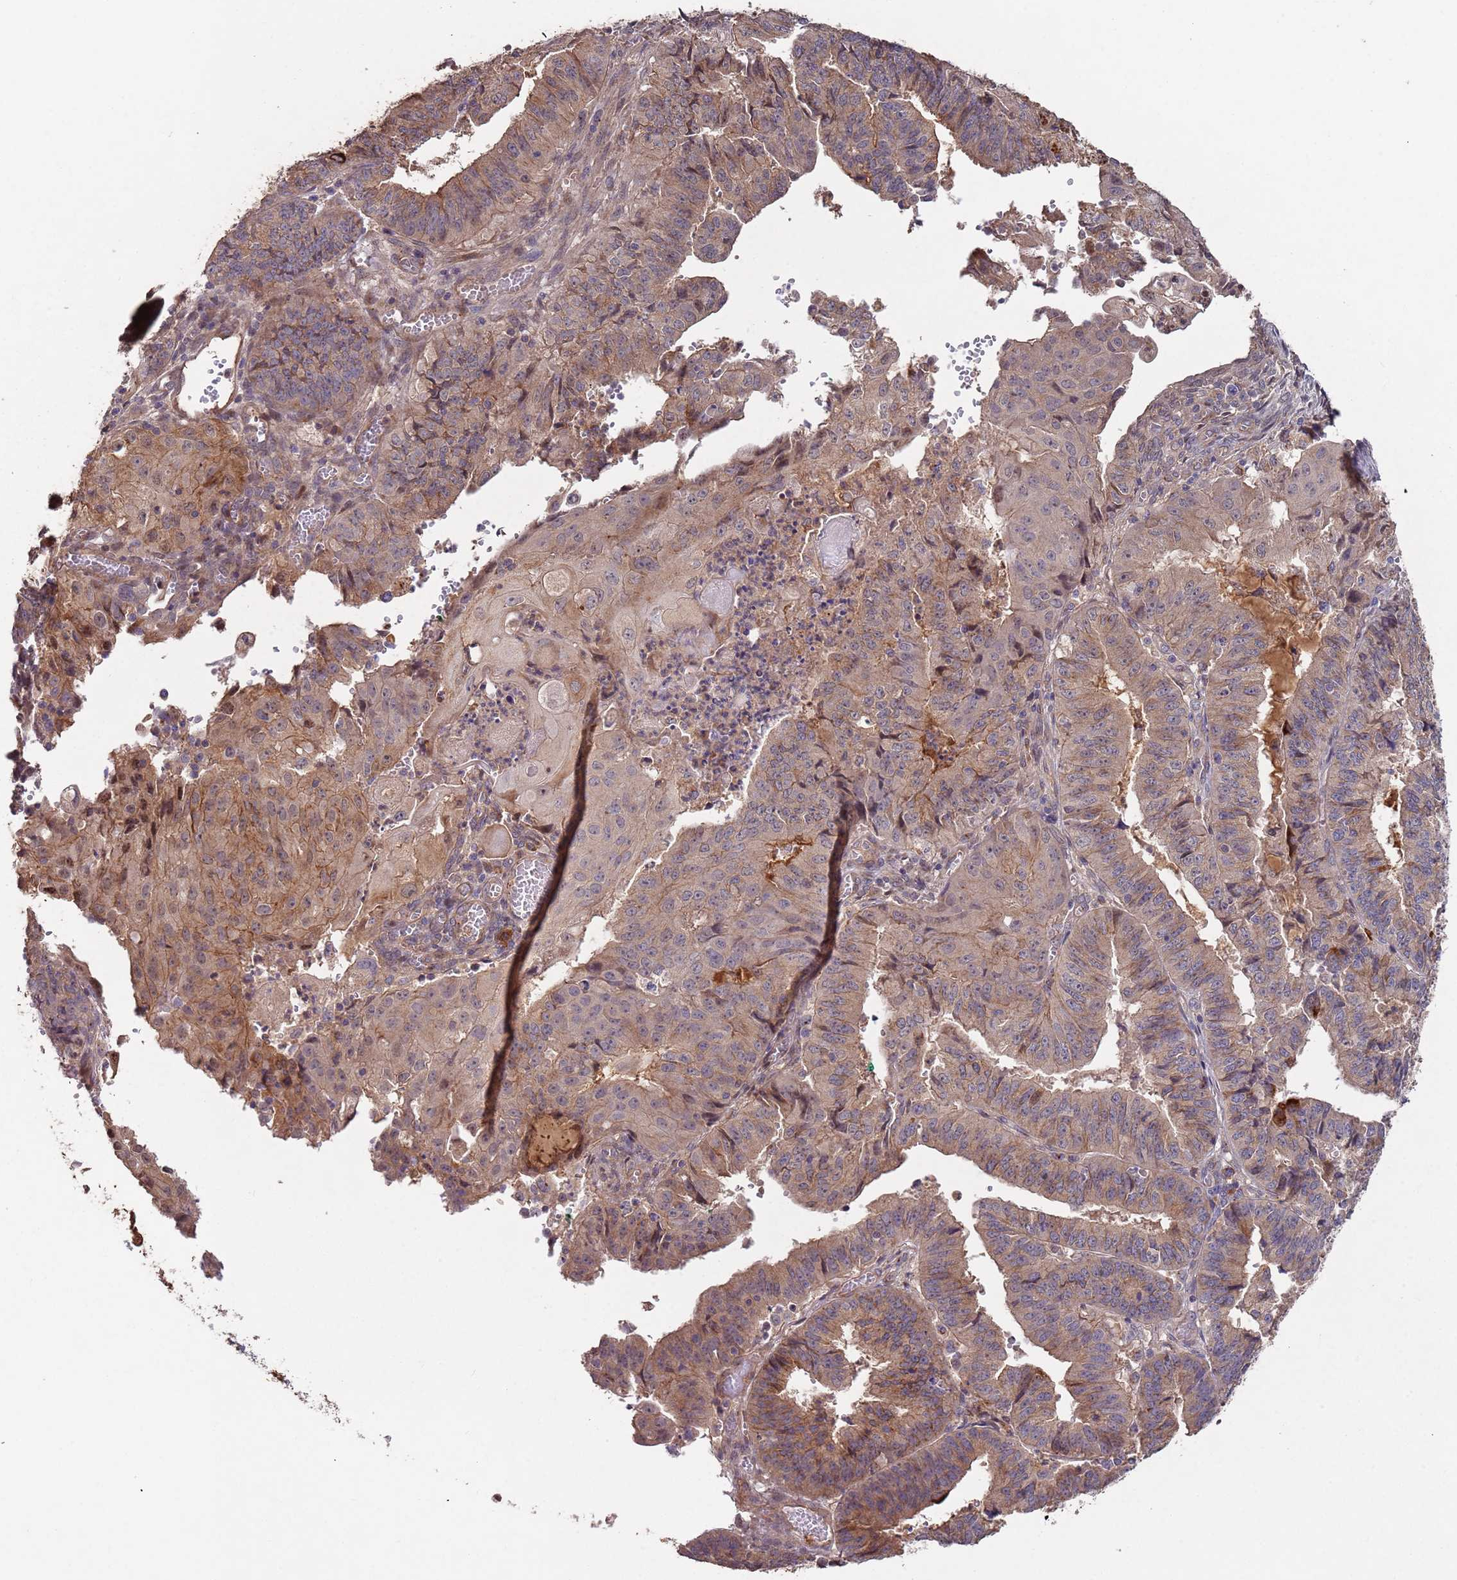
{"staining": {"intensity": "moderate", "quantity": ">75%", "location": "cytoplasmic/membranous"}, "tissue": "endometrial cancer", "cell_type": "Tumor cells", "image_type": "cancer", "snomed": [{"axis": "morphology", "description": "Adenocarcinoma, NOS"}, {"axis": "topography", "description": "Endometrium"}], "caption": "Protein staining of endometrial cancer (adenocarcinoma) tissue demonstrates moderate cytoplasmic/membranous staining in about >75% of tumor cells.", "gene": "KANSL1L", "patient": {"sex": "female", "age": 56}}